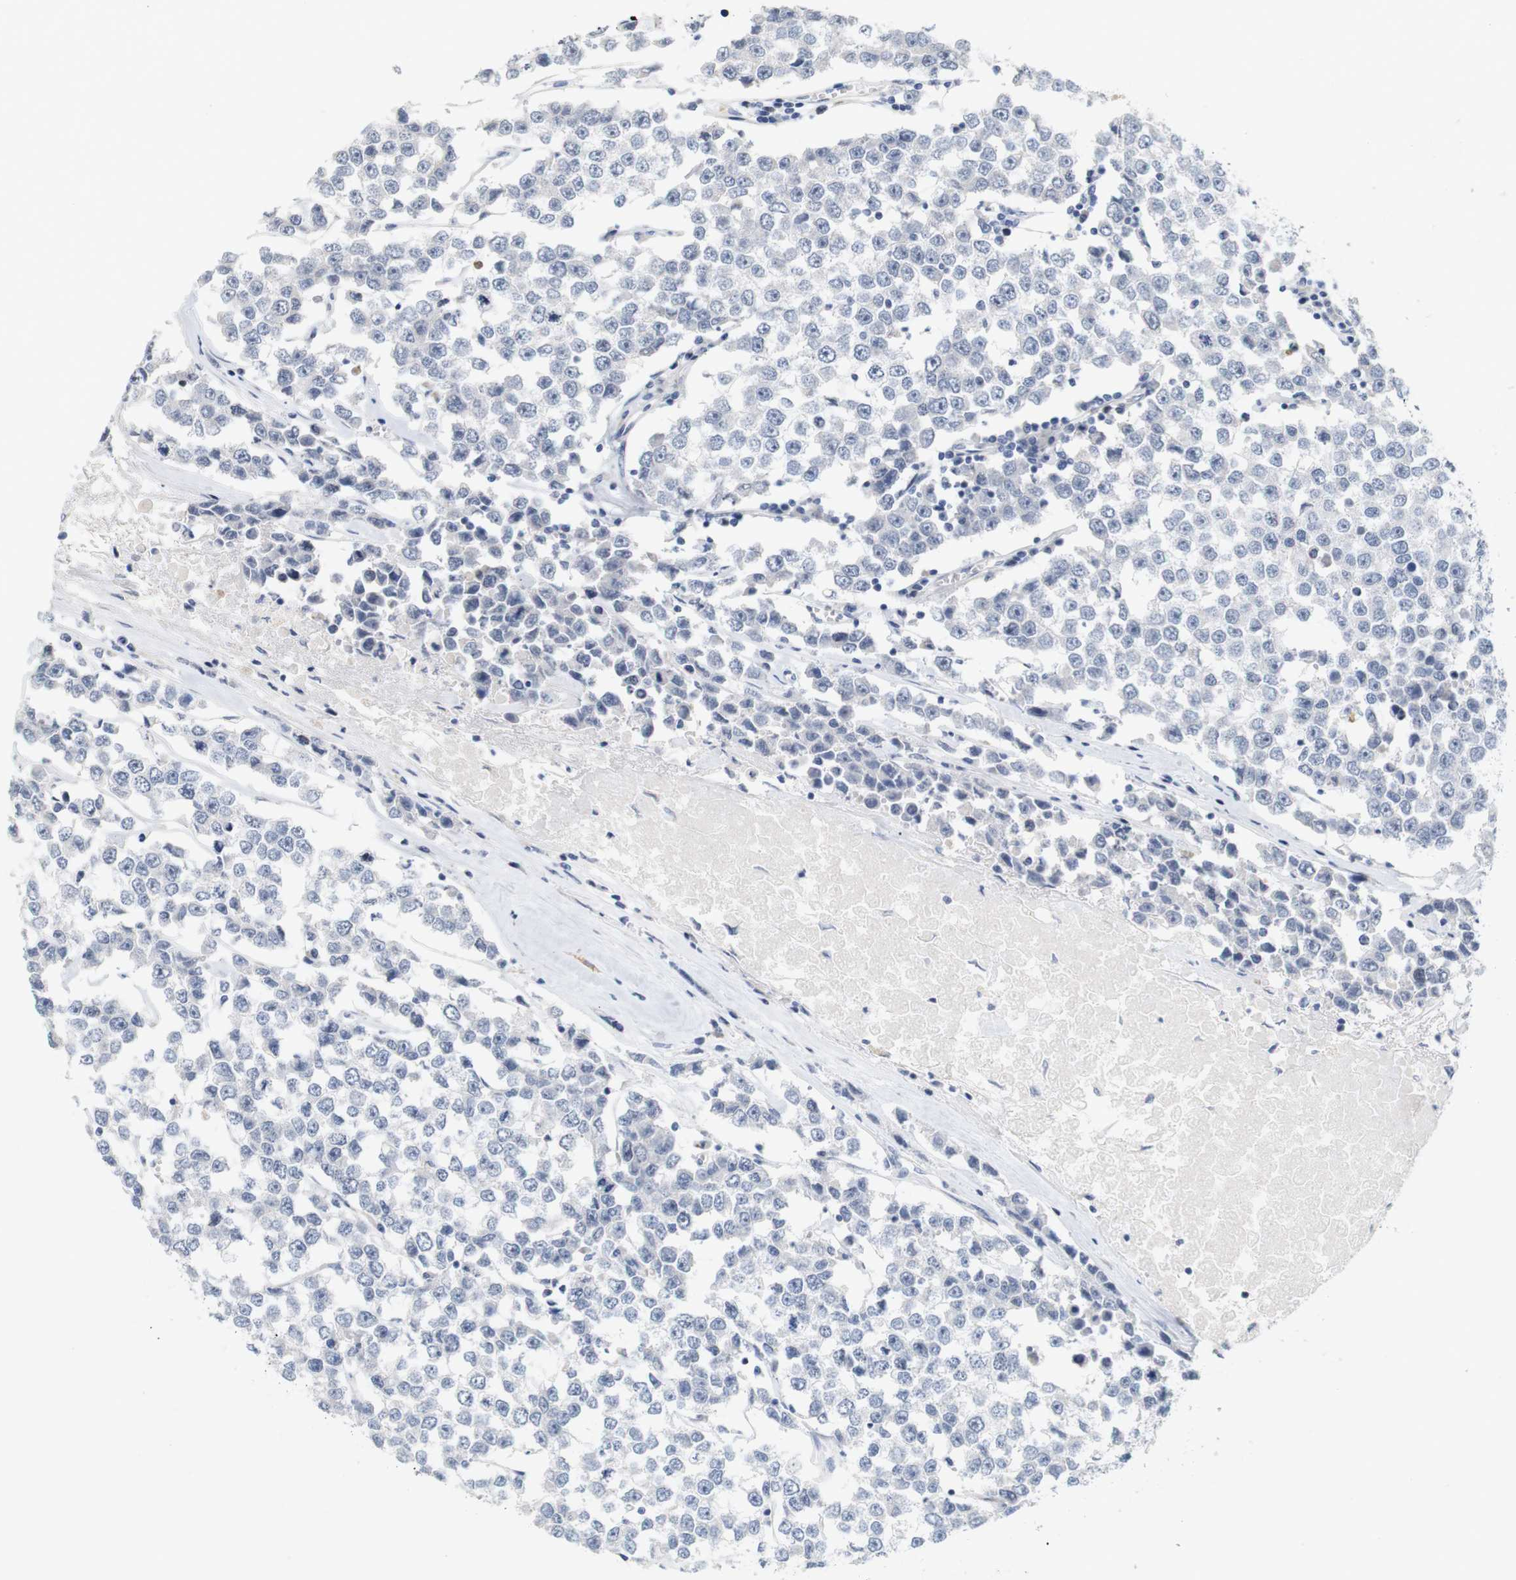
{"staining": {"intensity": "negative", "quantity": "none", "location": "none"}, "tissue": "testis cancer", "cell_type": "Tumor cells", "image_type": "cancer", "snomed": [{"axis": "morphology", "description": "Seminoma, NOS"}, {"axis": "morphology", "description": "Carcinoma, Embryonal, NOS"}, {"axis": "topography", "description": "Testis"}], "caption": "This is an immunohistochemistry (IHC) histopathology image of testis cancer. There is no expression in tumor cells.", "gene": "CYB561", "patient": {"sex": "male", "age": 52}}